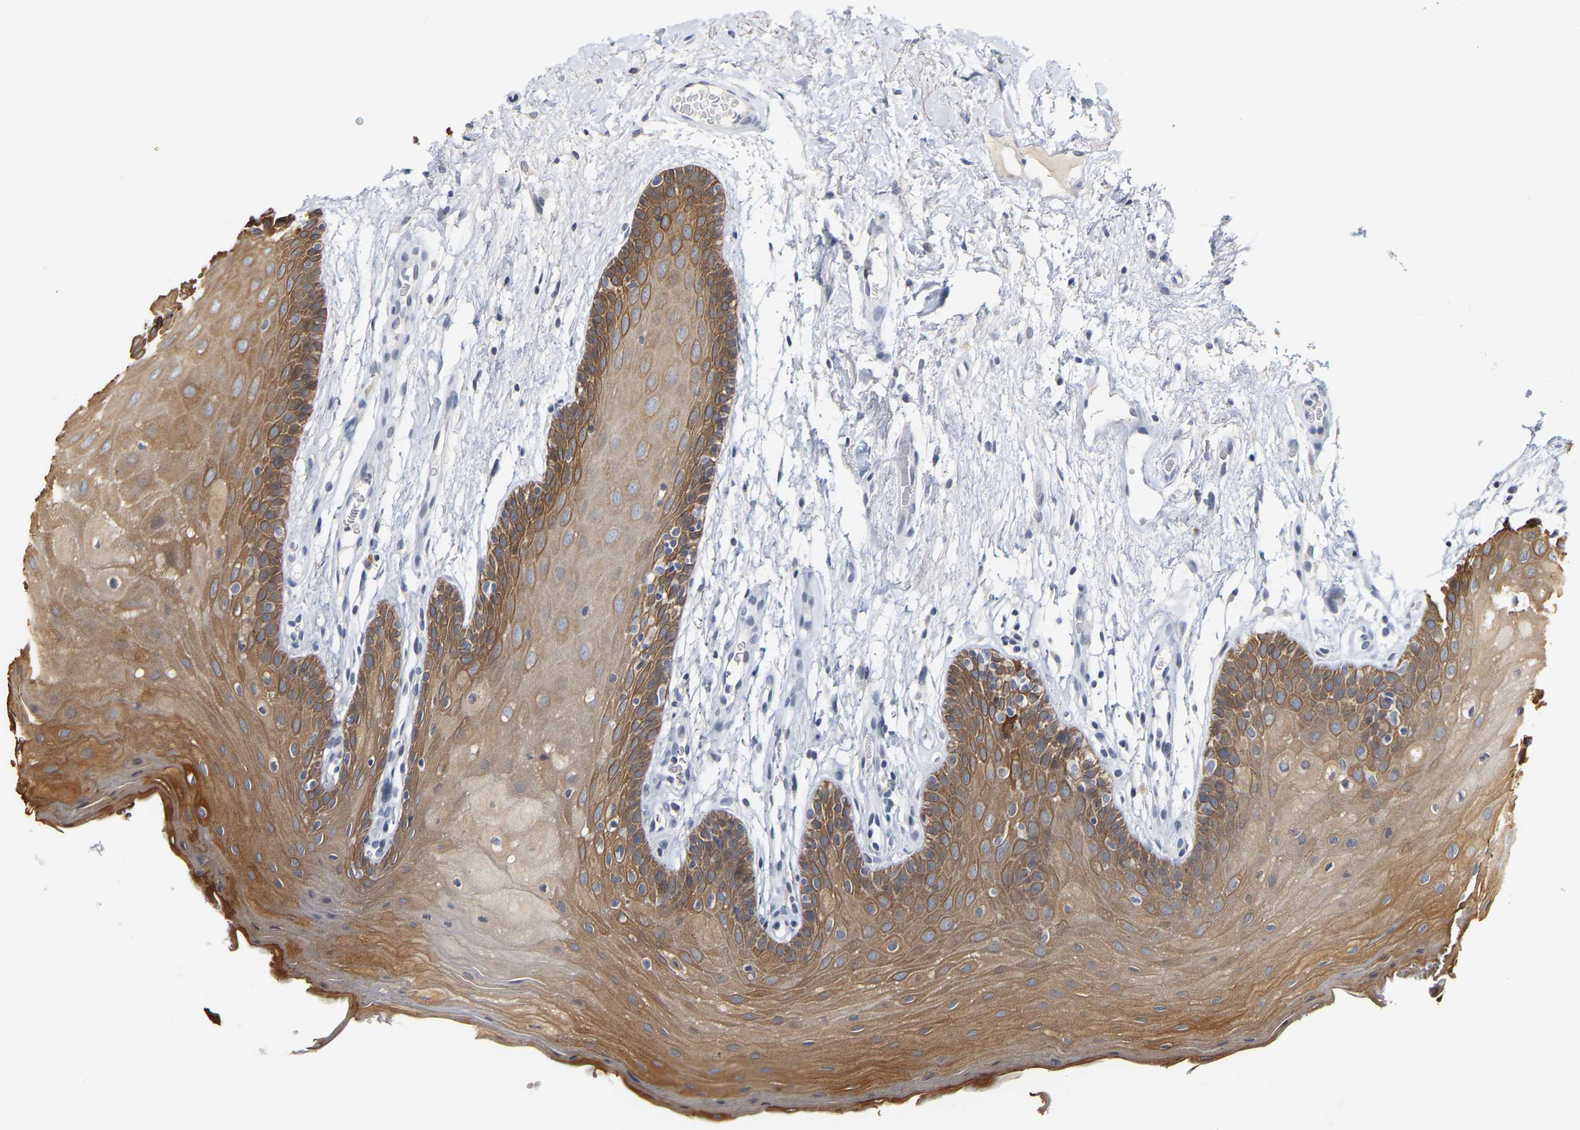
{"staining": {"intensity": "moderate", "quantity": ">75%", "location": "cytoplasmic/membranous"}, "tissue": "oral mucosa", "cell_type": "Squamous epithelial cells", "image_type": "normal", "snomed": [{"axis": "morphology", "description": "Normal tissue, NOS"}, {"axis": "morphology", "description": "Squamous cell carcinoma, NOS"}, {"axis": "topography", "description": "Oral tissue"}, {"axis": "topography", "description": "Head-Neck"}], "caption": "This micrograph exhibits immunohistochemistry (IHC) staining of unremarkable human oral mucosa, with medium moderate cytoplasmic/membranous positivity in approximately >75% of squamous epithelial cells.", "gene": "KRT76", "patient": {"sex": "male", "age": 71}}